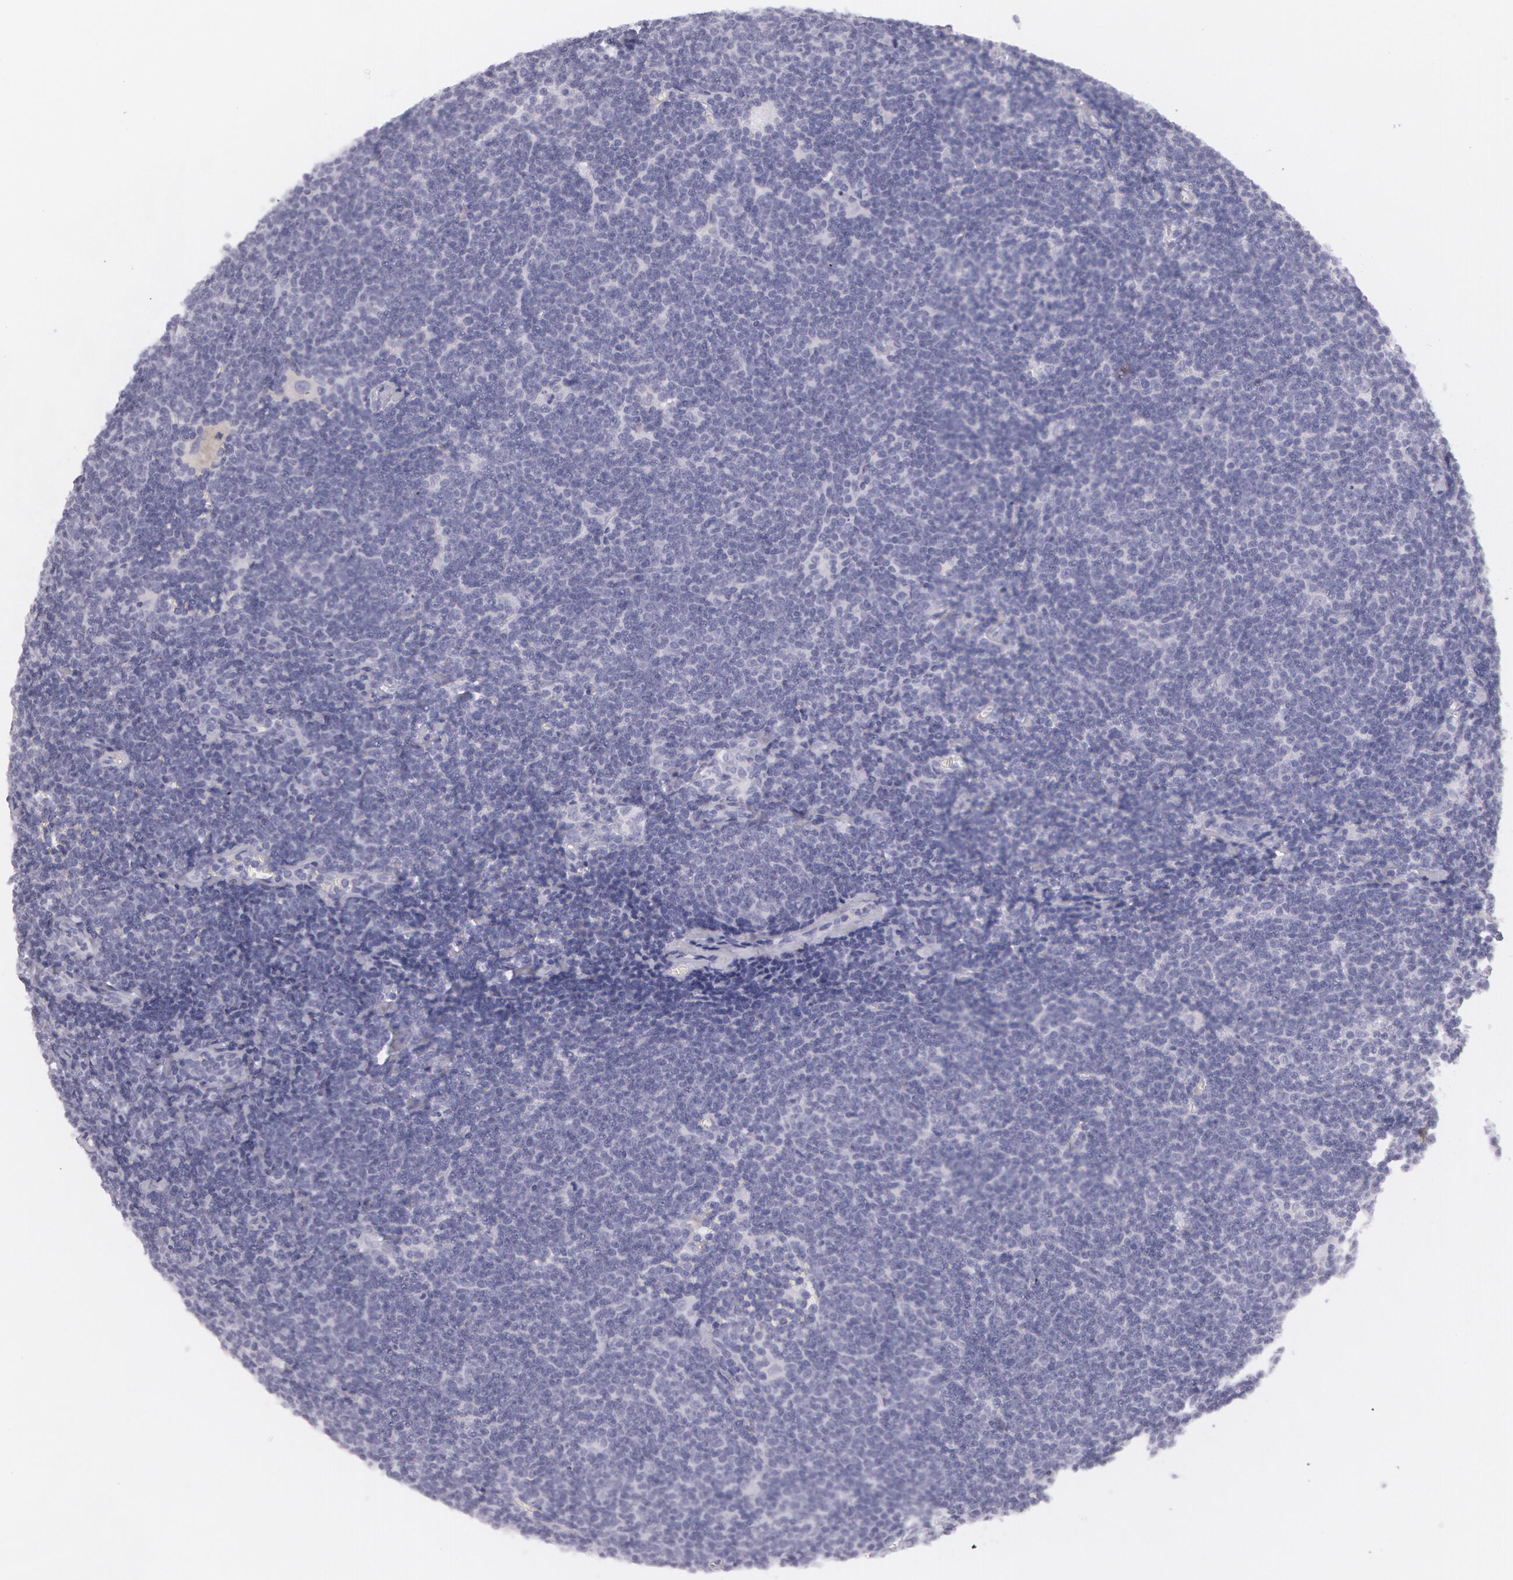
{"staining": {"intensity": "negative", "quantity": "none", "location": "none"}, "tissue": "lymphoma", "cell_type": "Tumor cells", "image_type": "cancer", "snomed": [{"axis": "morphology", "description": "Malignant lymphoma, non-Hodgkin's type, Low grade"}, {"axis": "topography", "description": "Lymph node"}], "caption": "High power microscopy photomicrograph of an immunohistochemistry (IHC) micrograph of low-grade malignant lymphoma, non-Hodgkin's type, revealing no significant staining in tumor cells.", "gene": "AMACR", "patient": {"sex": "male", "age": 65}}